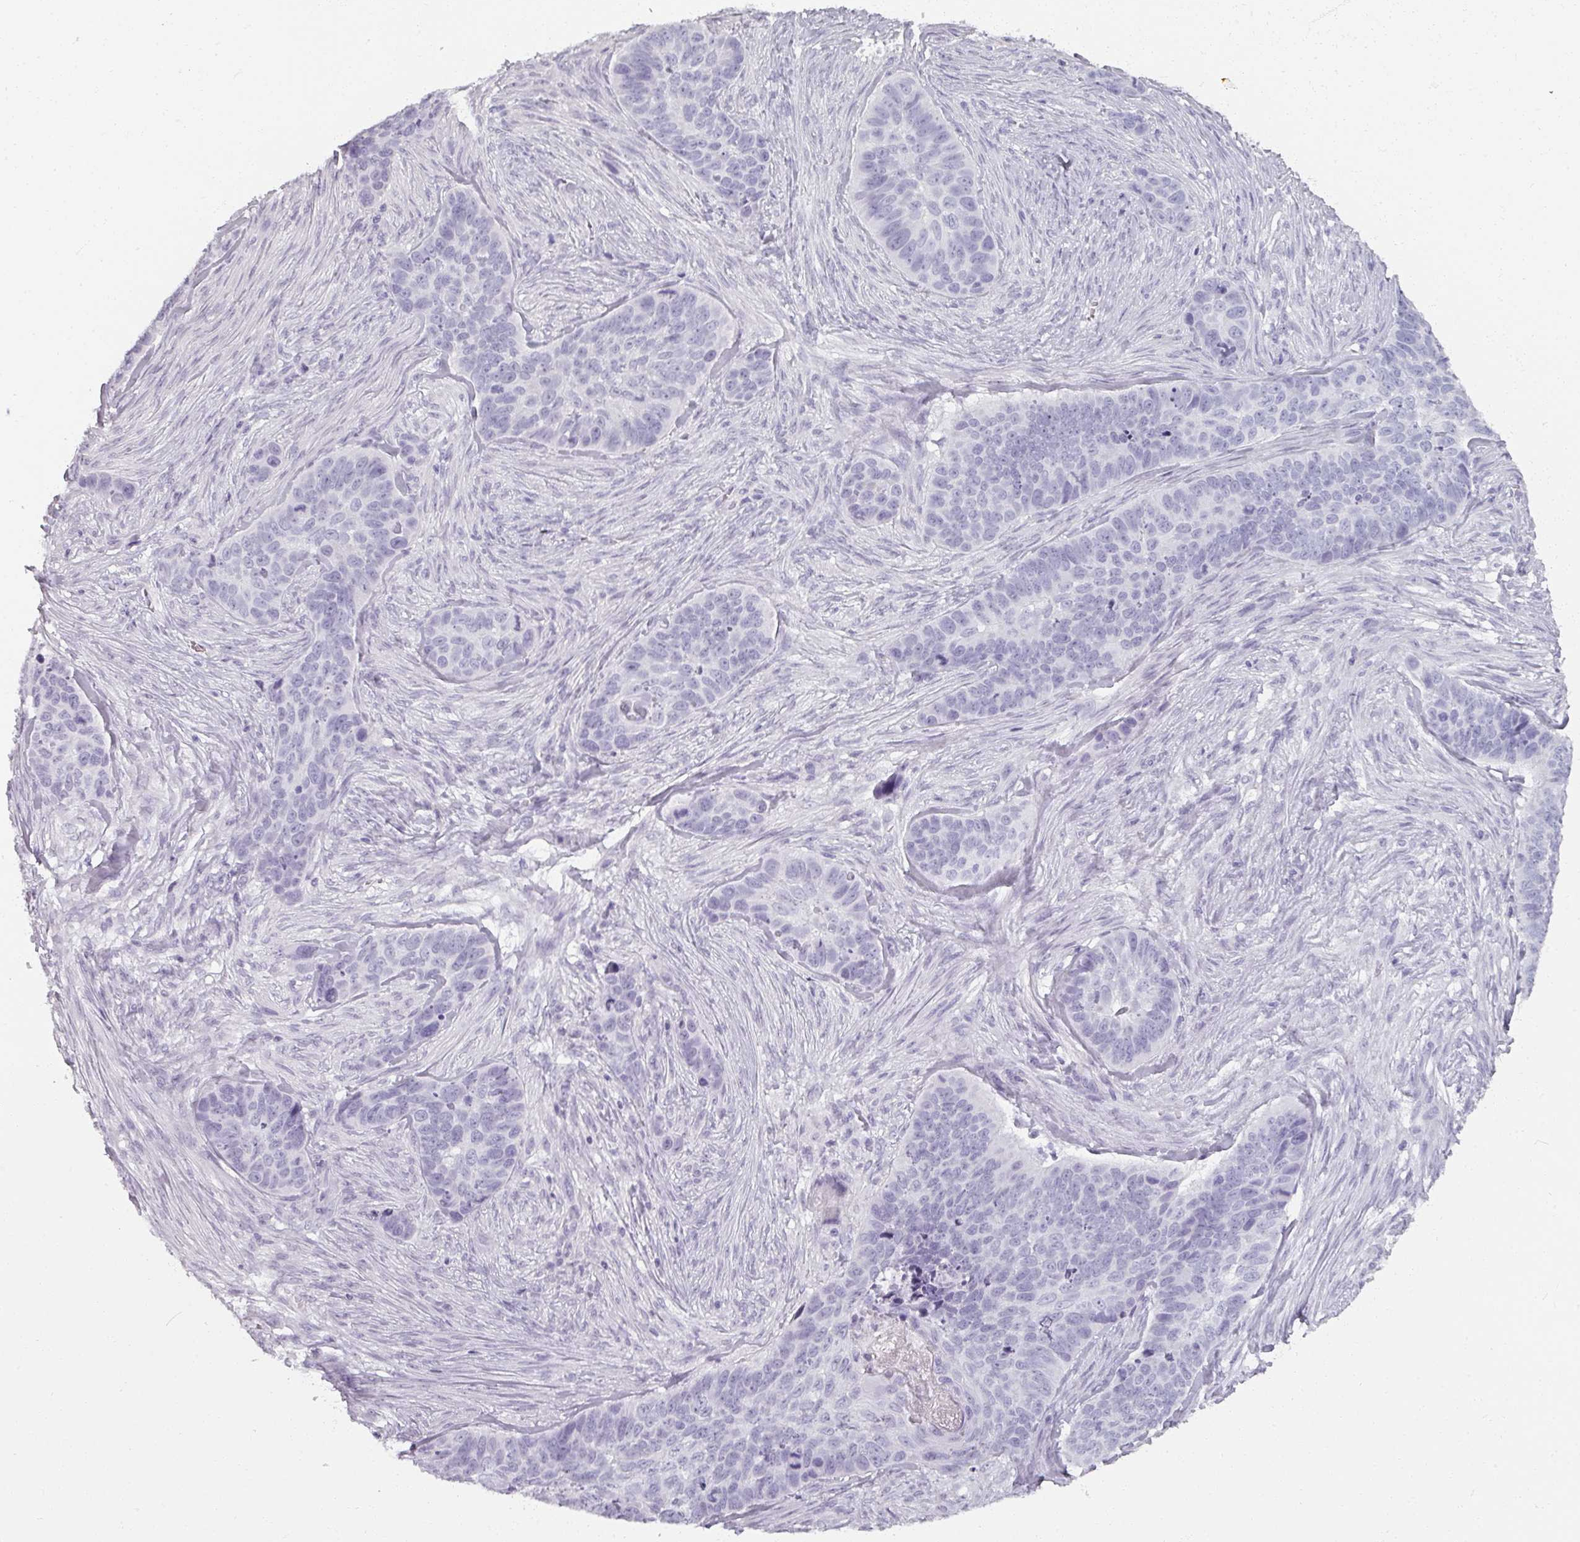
{"staining": {"intensity": "negative", "quantity": "none", "location": "none"}, "tissue": "skin cancer", "cell_type": "Tumor cells", "image_type": "cancer", "snomed": [{"axis": "morphology", "description": "Basal cell carcinoma"}, {"axis": "topography", "description": "Skin"}], "caption": "The immunohistochemistry photomicrograph has no significant expression in tumor cells of skin cancer tissue.", "gene": "REG3G", "patient": {"sex": "female", "age": 82}}